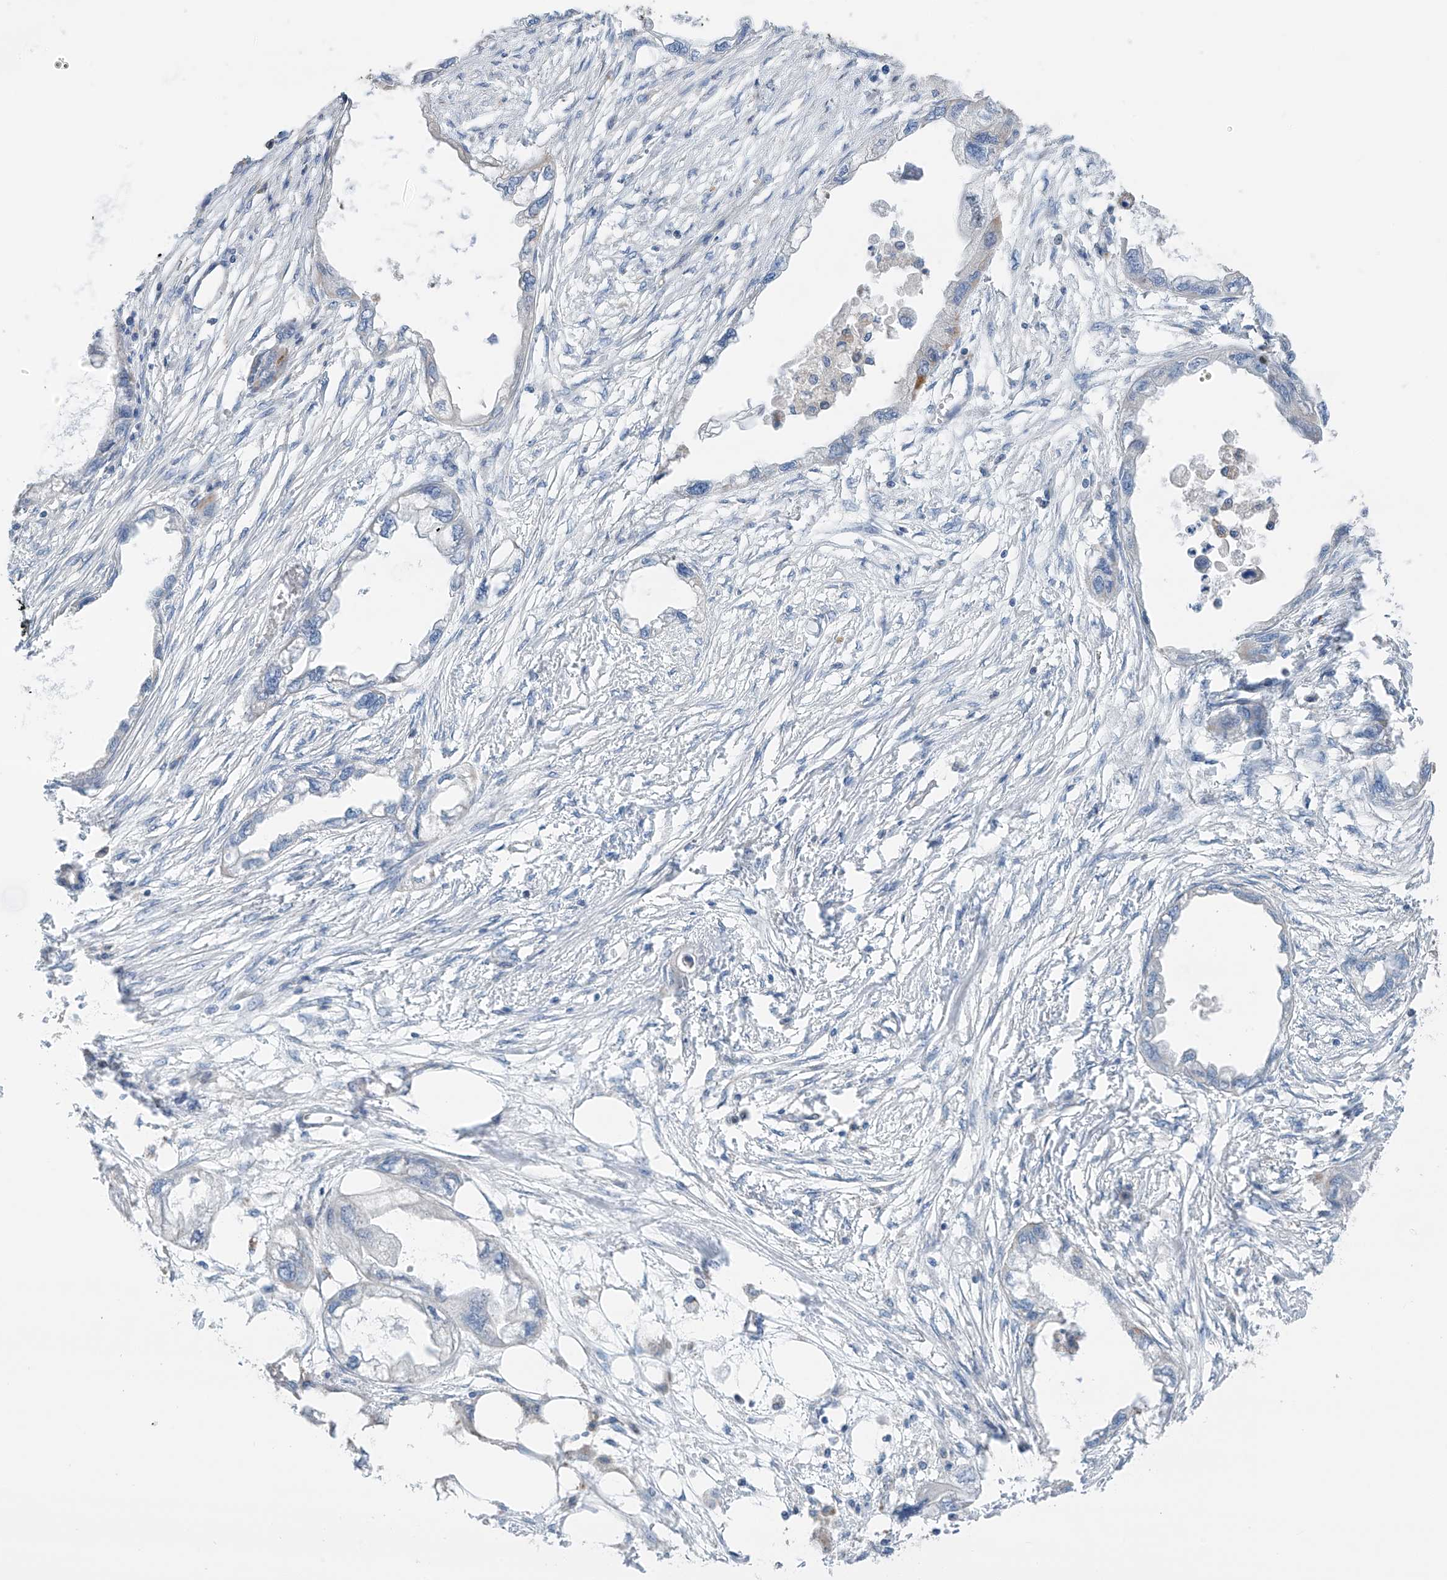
{"staining": {"intensity": "negative", "quantity": "none", "location": "none"}, "tissue": "endometrial cancer", "cell_type": "Tumor cells", "image_type": "cancer", "snomed": [{"axis": "morphology", "description": "Adenocarcinoma, NOS"}, {"axis": "morphology", "description": "Adenocarcinoma, metastatic, NOS"}, {"axis": "topography", "description": "Adipose tissue"}, {"axis": "topography", "description": "Endometrium"}], "caption": "This histopathology image is of metastatic adenocarcinoma (endometrial) stained with IHC to label a protein in brown with the nuclei are counter-stained blue. There is no staining in tumor cells. The staining is performed using DAB brown chromogen with nuclei counter-stained in using hematoxylin.", "gene": "SYN3", "patient": {"sex": "female", "age": 67}}